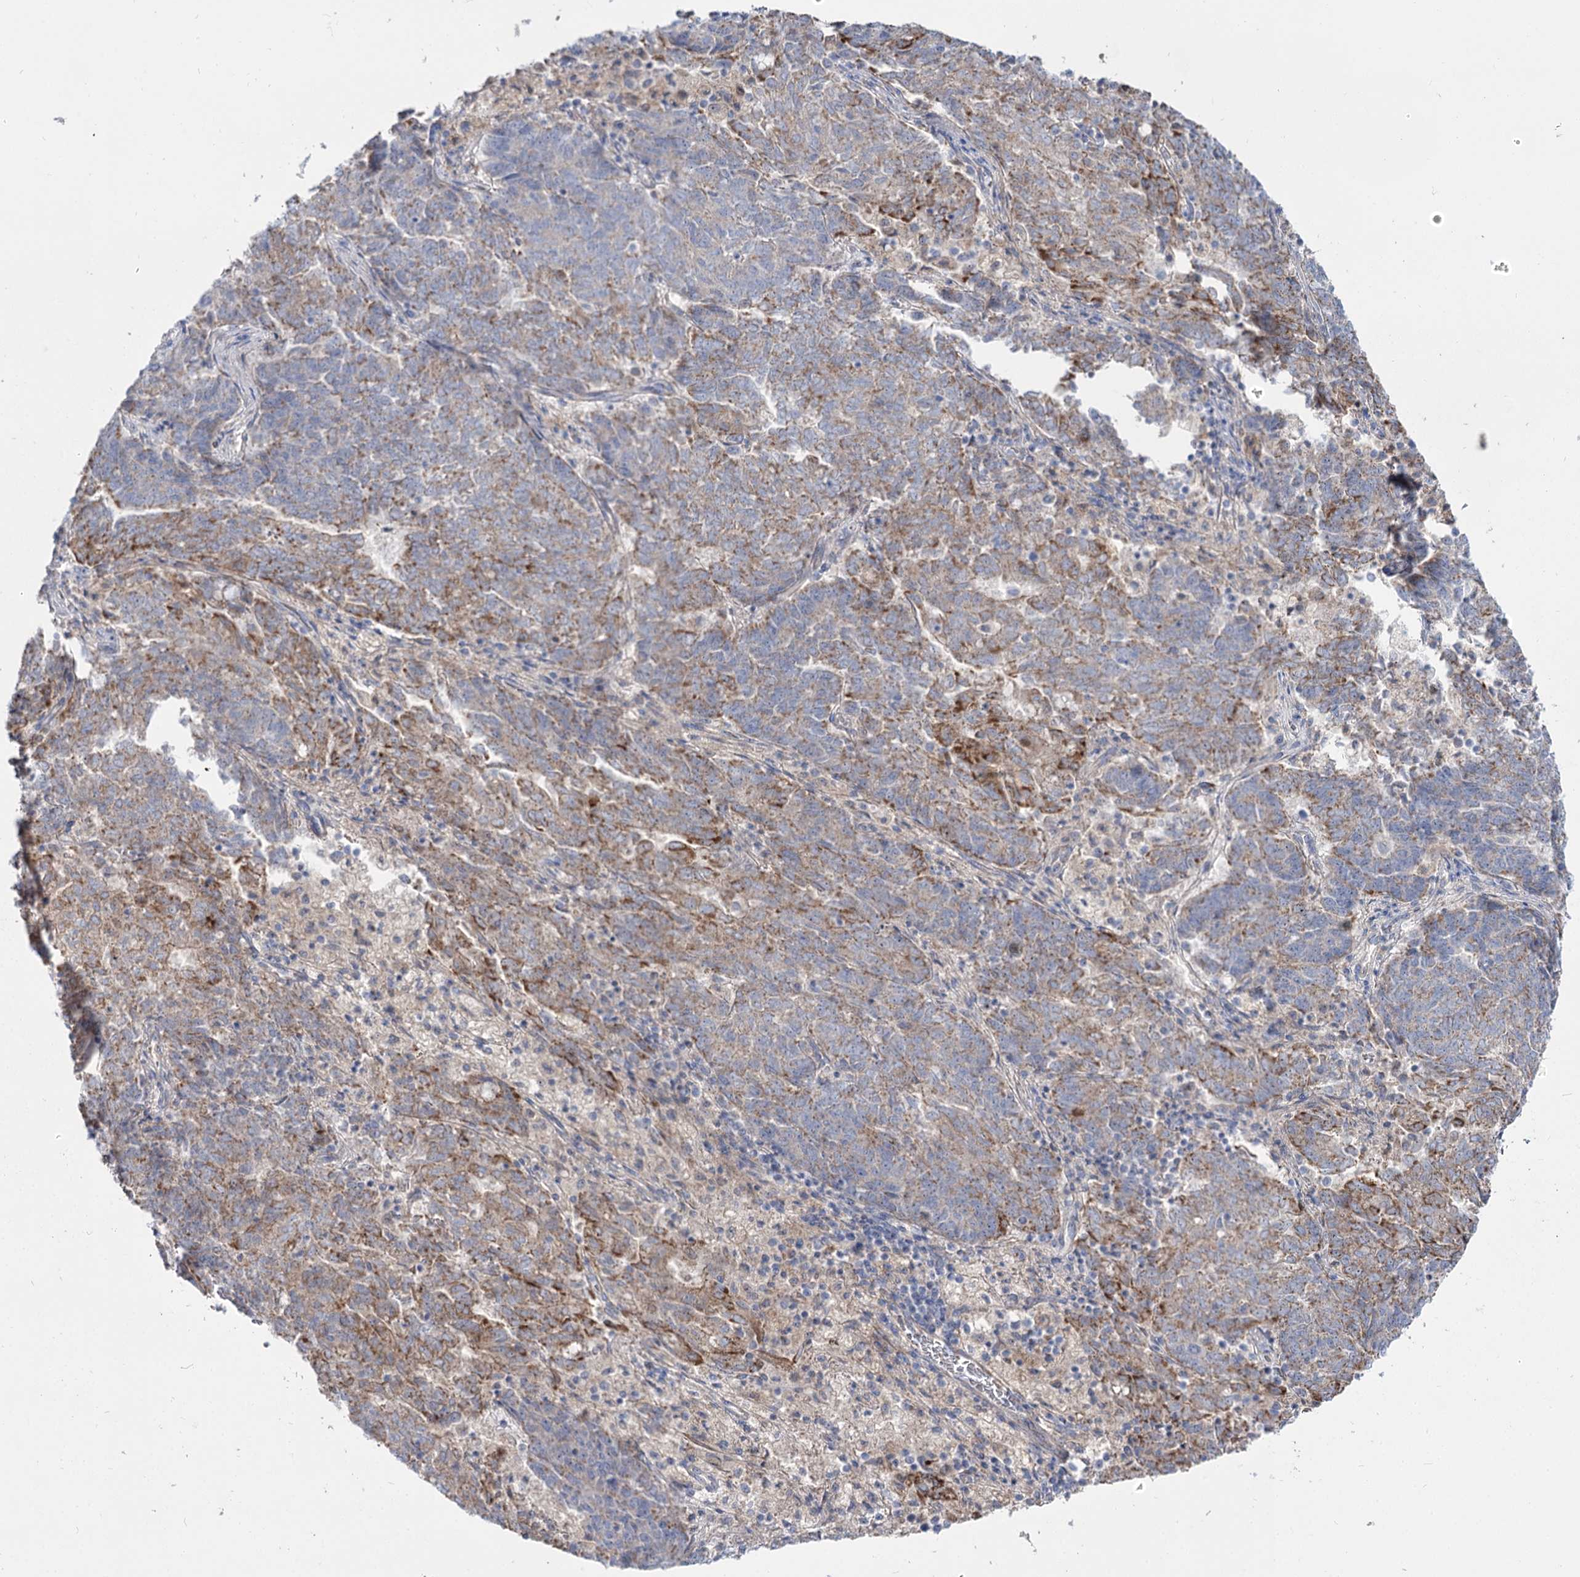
{"staining": {"intensity": "moderate", "quantity": "25%-75%", "location": "cytoplasmic/membranous"}, "tissue": "endometrial cancer", "cell_type": "Tumor cells", "image_type": "cancer", "snomed": [{"axis": "morphology", "description": "Adenocarcinoma, NOS"}, {"axis": "topography", "description": "Endometrium"}], "caption": "This photomicrograph shows immunohistochemistry staining of human endometrial cancer, with medium moderate cytoplasmic/membranous positivity in approximately 25%-75% of tumor cells.", "gene": "SUOX", "patient": {"sex": "female", "age": 80}}